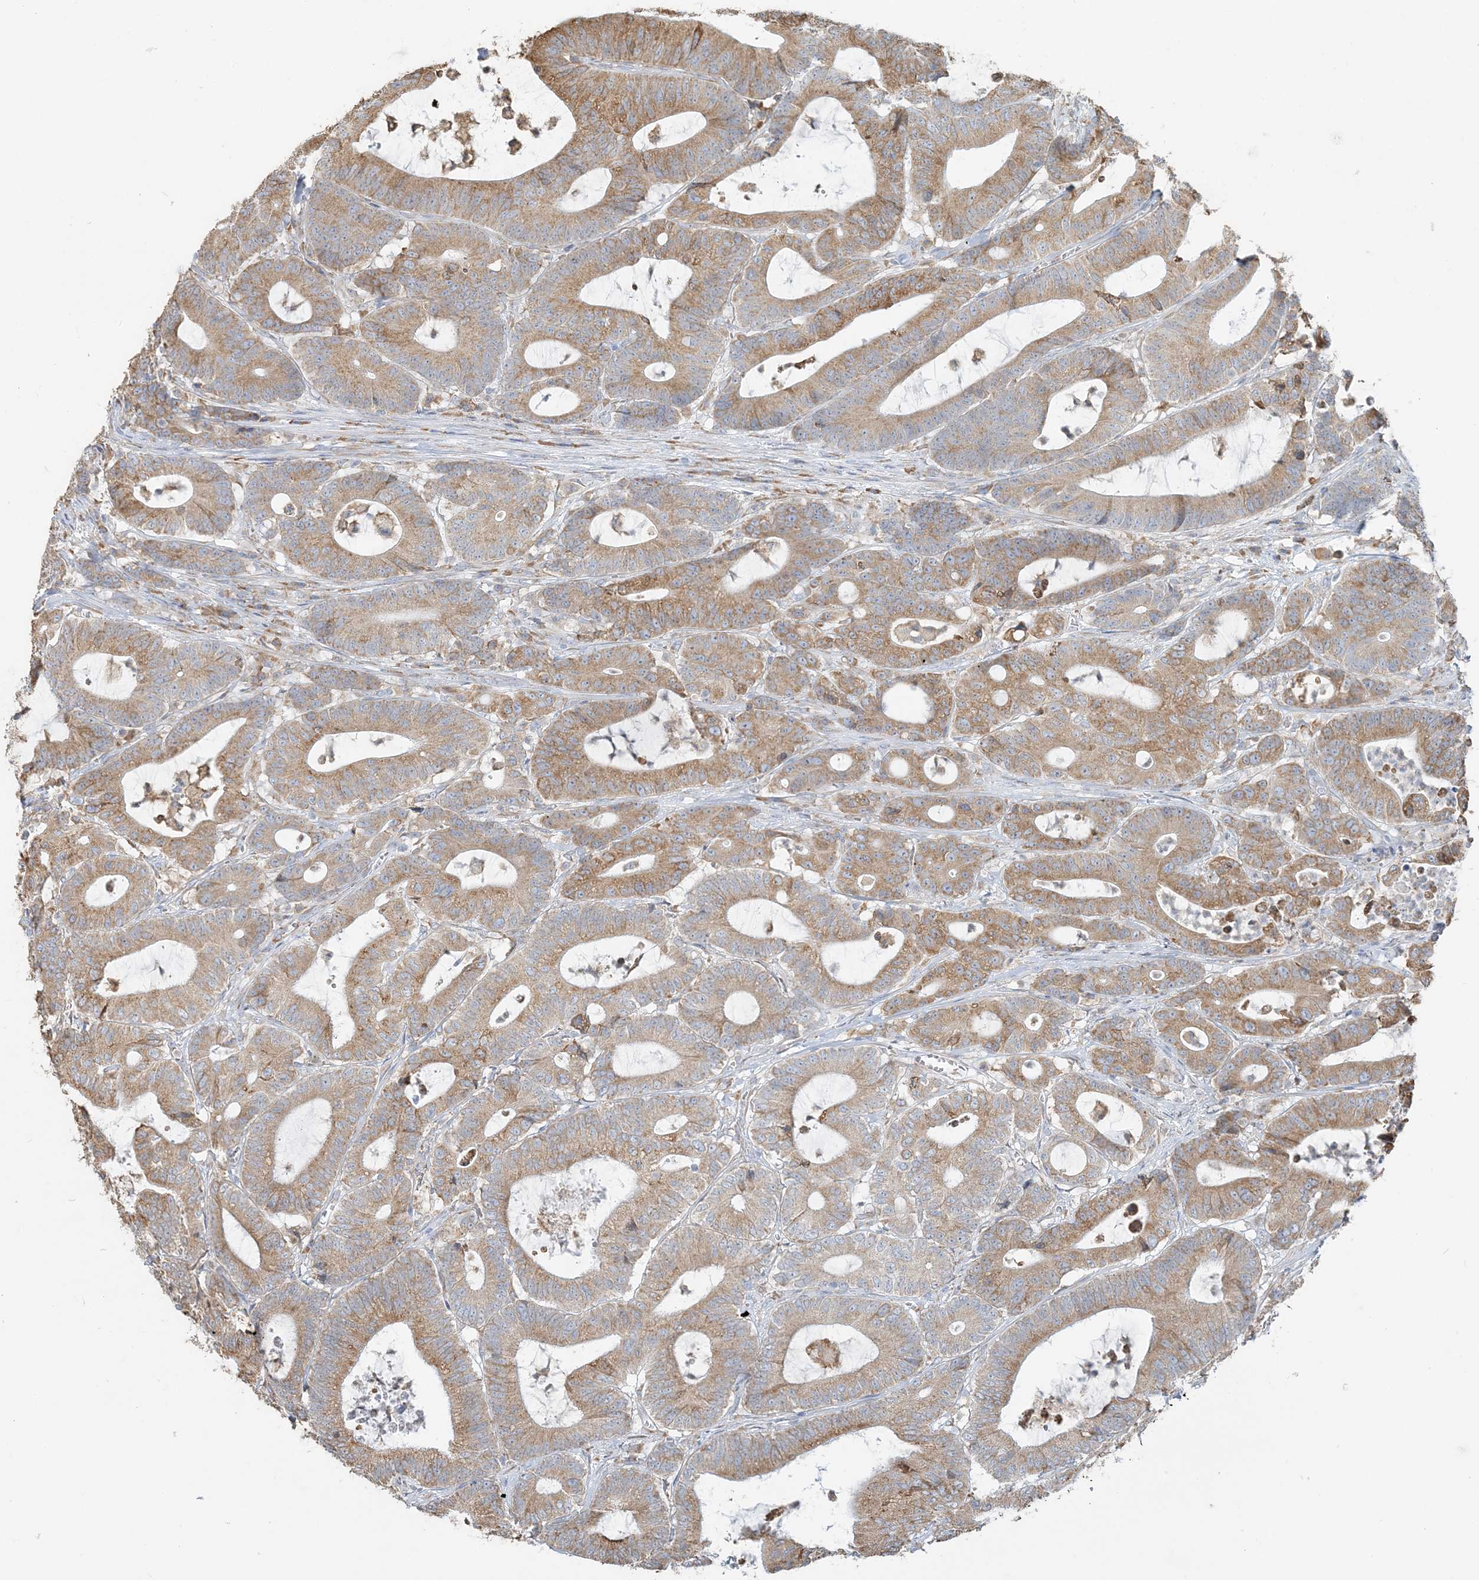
{"staining": {"intensity": "moderate", "quantity": ">75%", "location": "cytoplasmic/membranous"}, "tissue": "colorectal cancer", "cell_type": "Tumor cells", "image_type": "cancer", "snomed": [{"axis": "morphology", "description": "Adenocarcinoma, NOS"}, {"axis": "topography", "description": "Colon"}], "caption": "Immunohistochemical staining of human colorectal adenocarcinoma exhibits medium levels of moderate cytoplasmic/membranous protein staining in about >75% of tumor cells. (DAB IHC with brightfield microscopy, high magnification).", "gene": "TBC1D5", "patient": {"sex": "female", "age": 84}}